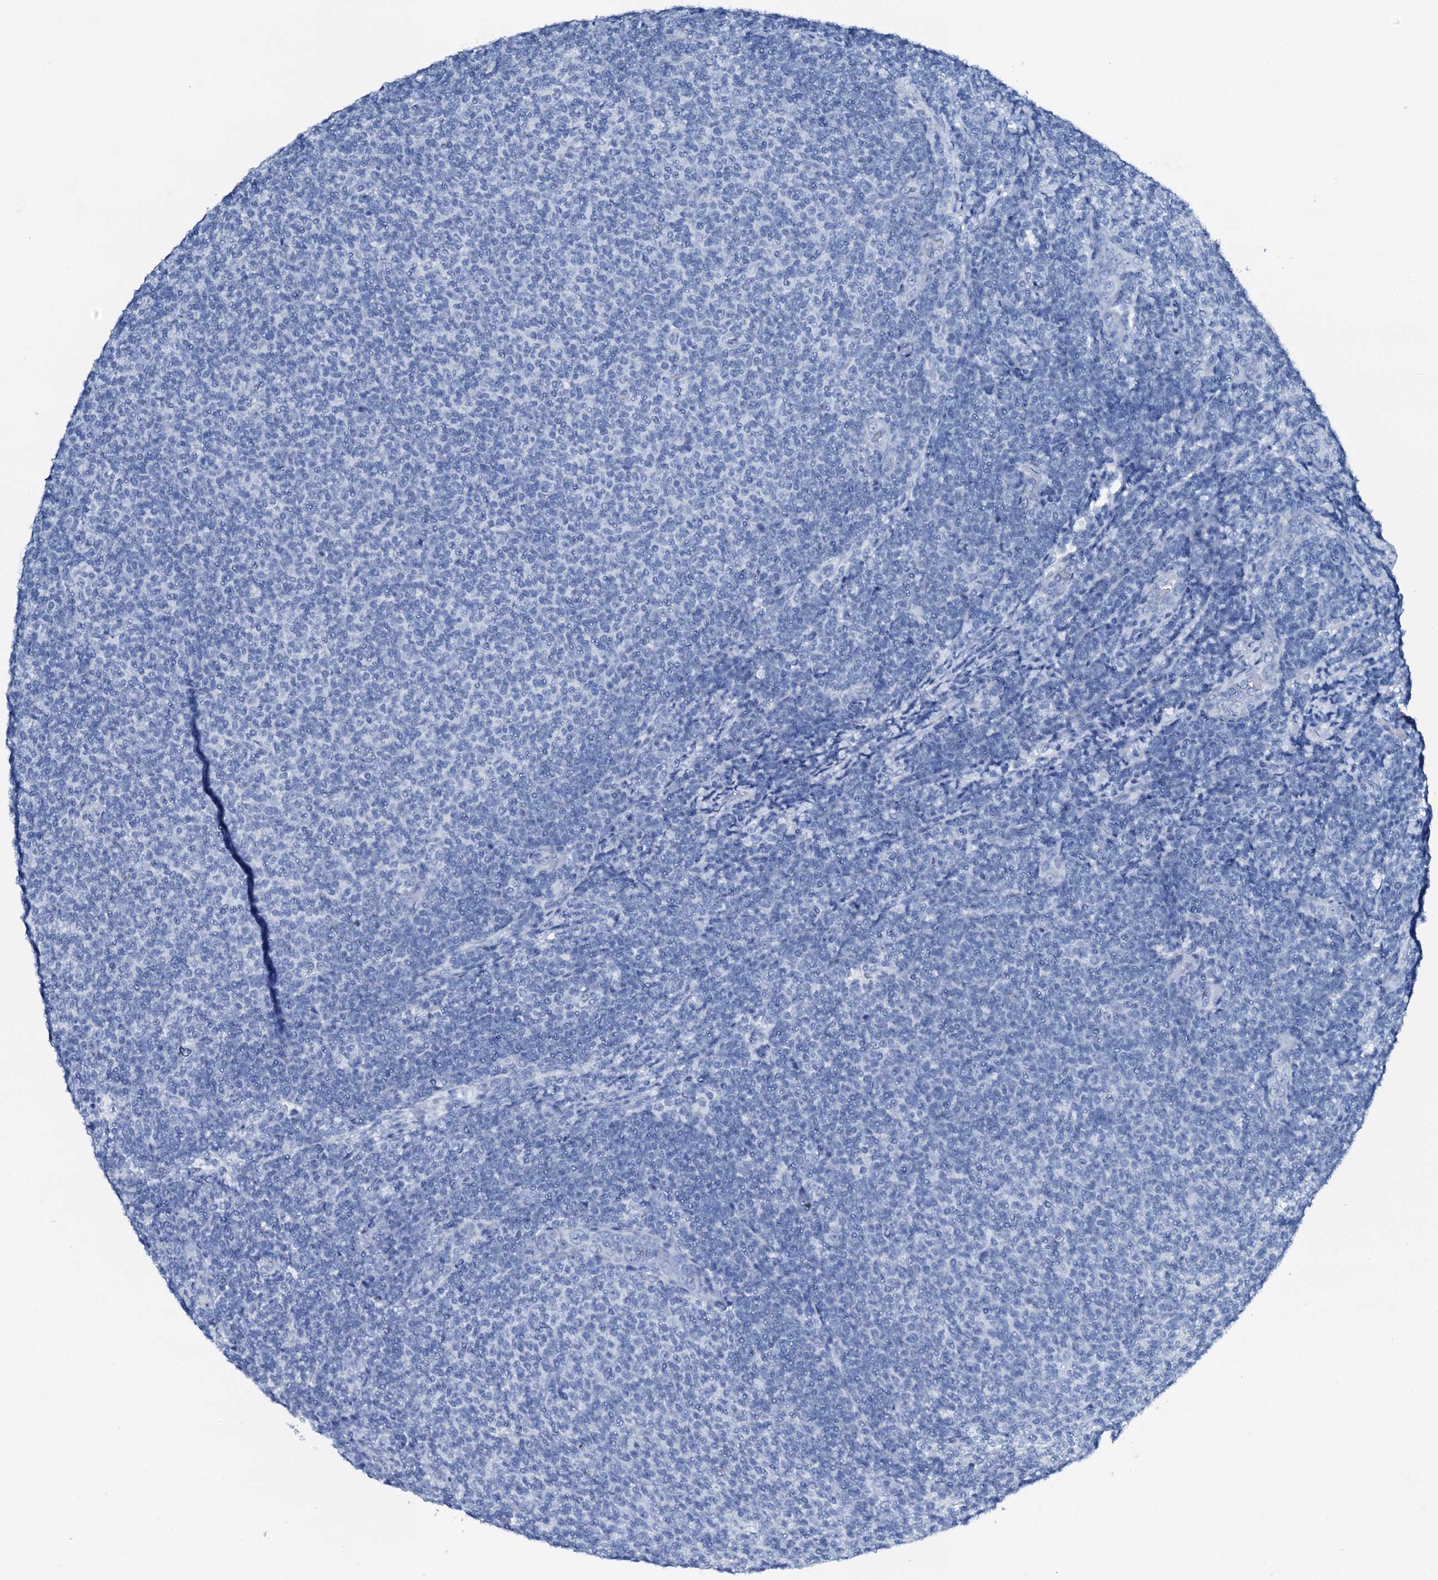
{"staining": {"intensity": "negative", "quantity": "none", "location": "none"}, "tissue": "lymphoma", "cell_type": "Tumor cells", "image_type": "cancer", "snomed": [{"axis": "morphology", "description": "Malignant lymphoma, non-Hodgkin's type, Low grade"}, {"axis": "topography", "description": "Lymph node"}], "caption": "IHC histopathology image of neoplastic tissue: human malignant lymphoma, non-Hodgkin's type (low-grade) stained with DAB (3,3'-diaminobenzidine) shows no significant protein staining in tumor cells.", "gene": "PTH", "patient": {"sex": "male", "age": 66}}